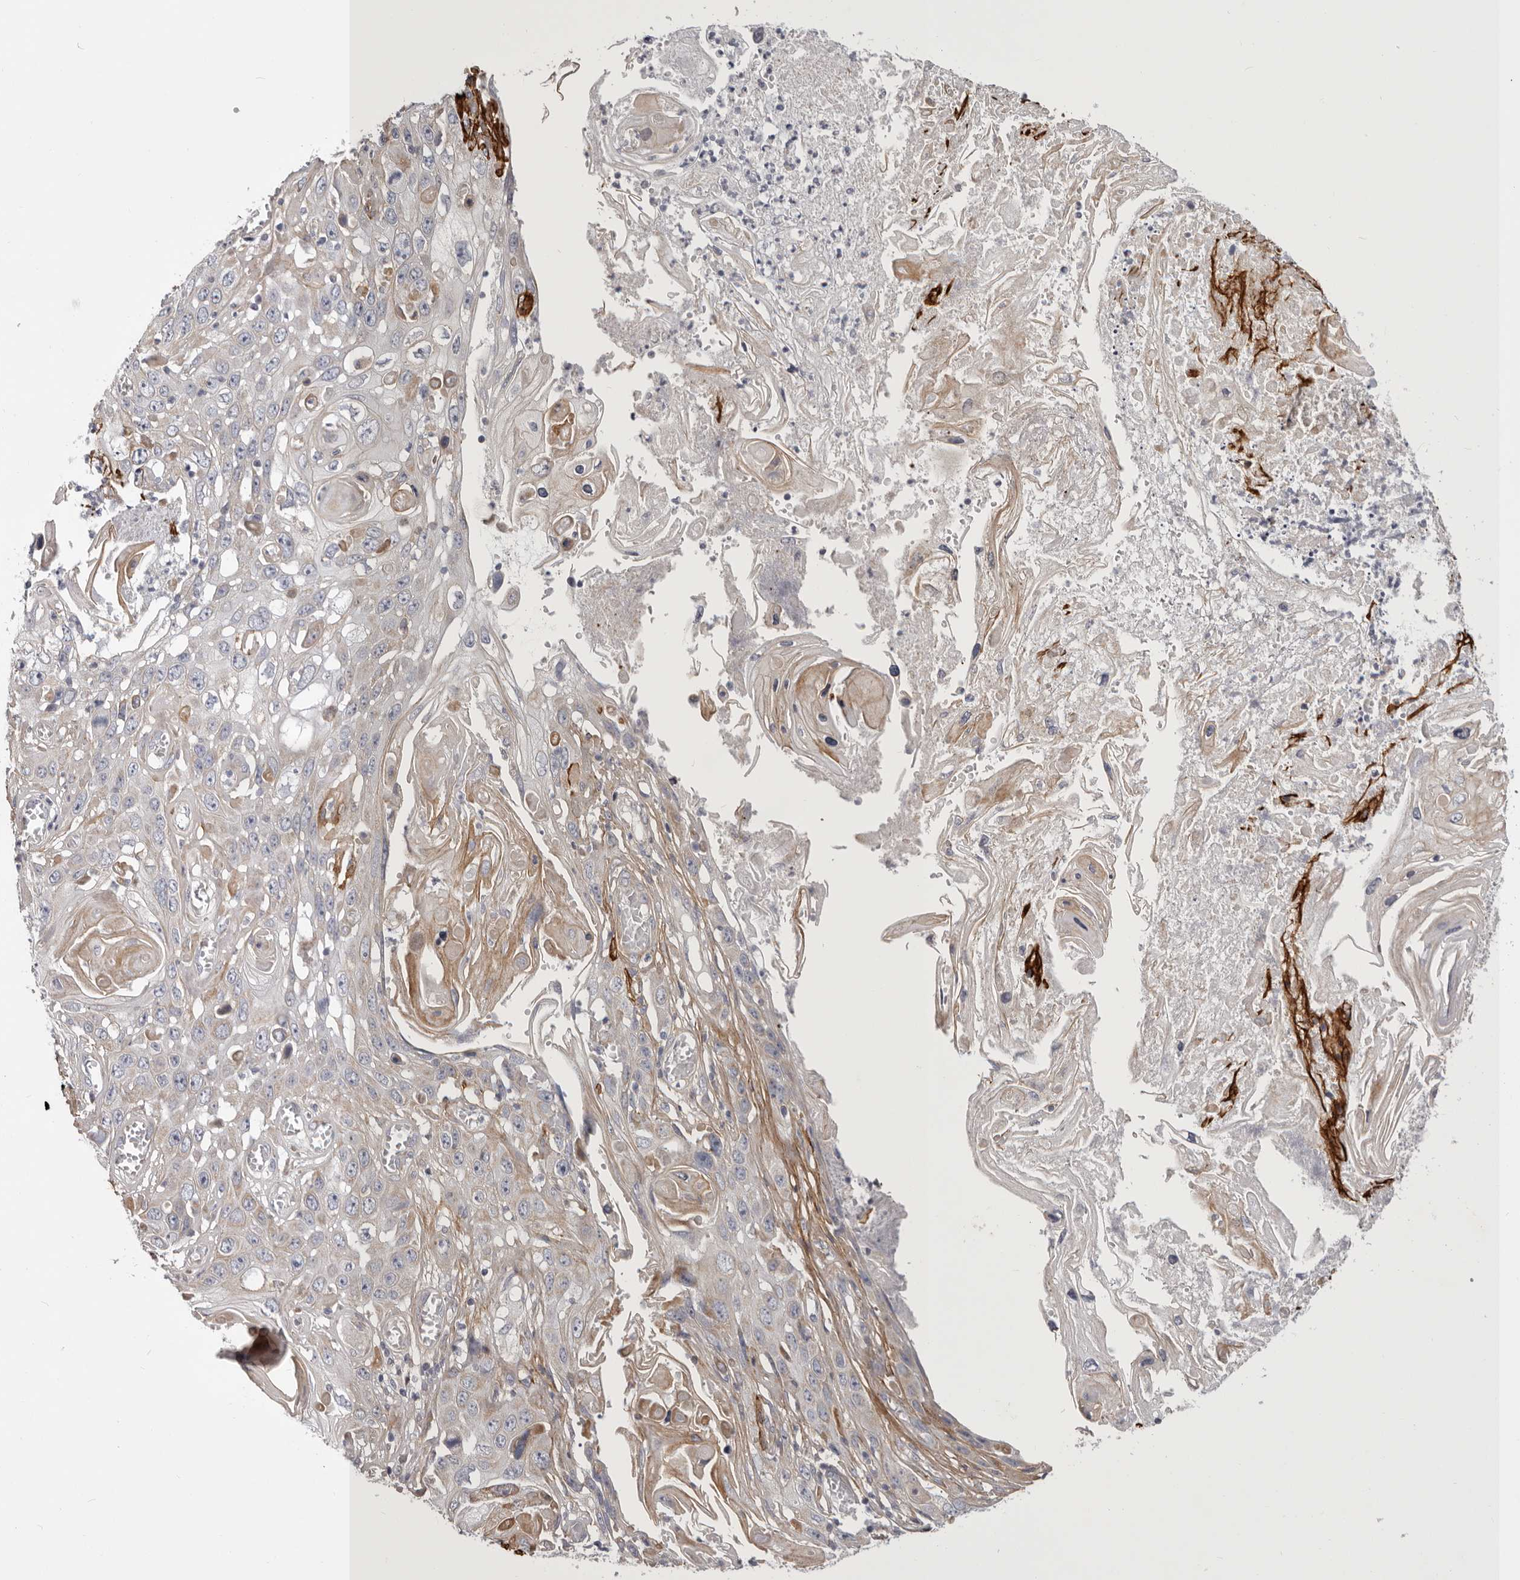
{"staining": {"intensity": "negative", "quantity": "none", "location": "none"}, "tissue": "skin cancer", "cell_type": "Tumor cells", "image_type": "cancer", "snomed": [{"axis": "morphology", "description": "Squamous cell carcinoma, NOS"}, {"axis": "topography", "description": "Skin"}], "caption": "High power microscopy micrograph of an IHC micrograph of skin cancer, revealing no significant expression in tumor cells.", "gene": "MRPS10", "patient": {"sex": "male", "age": 55}}